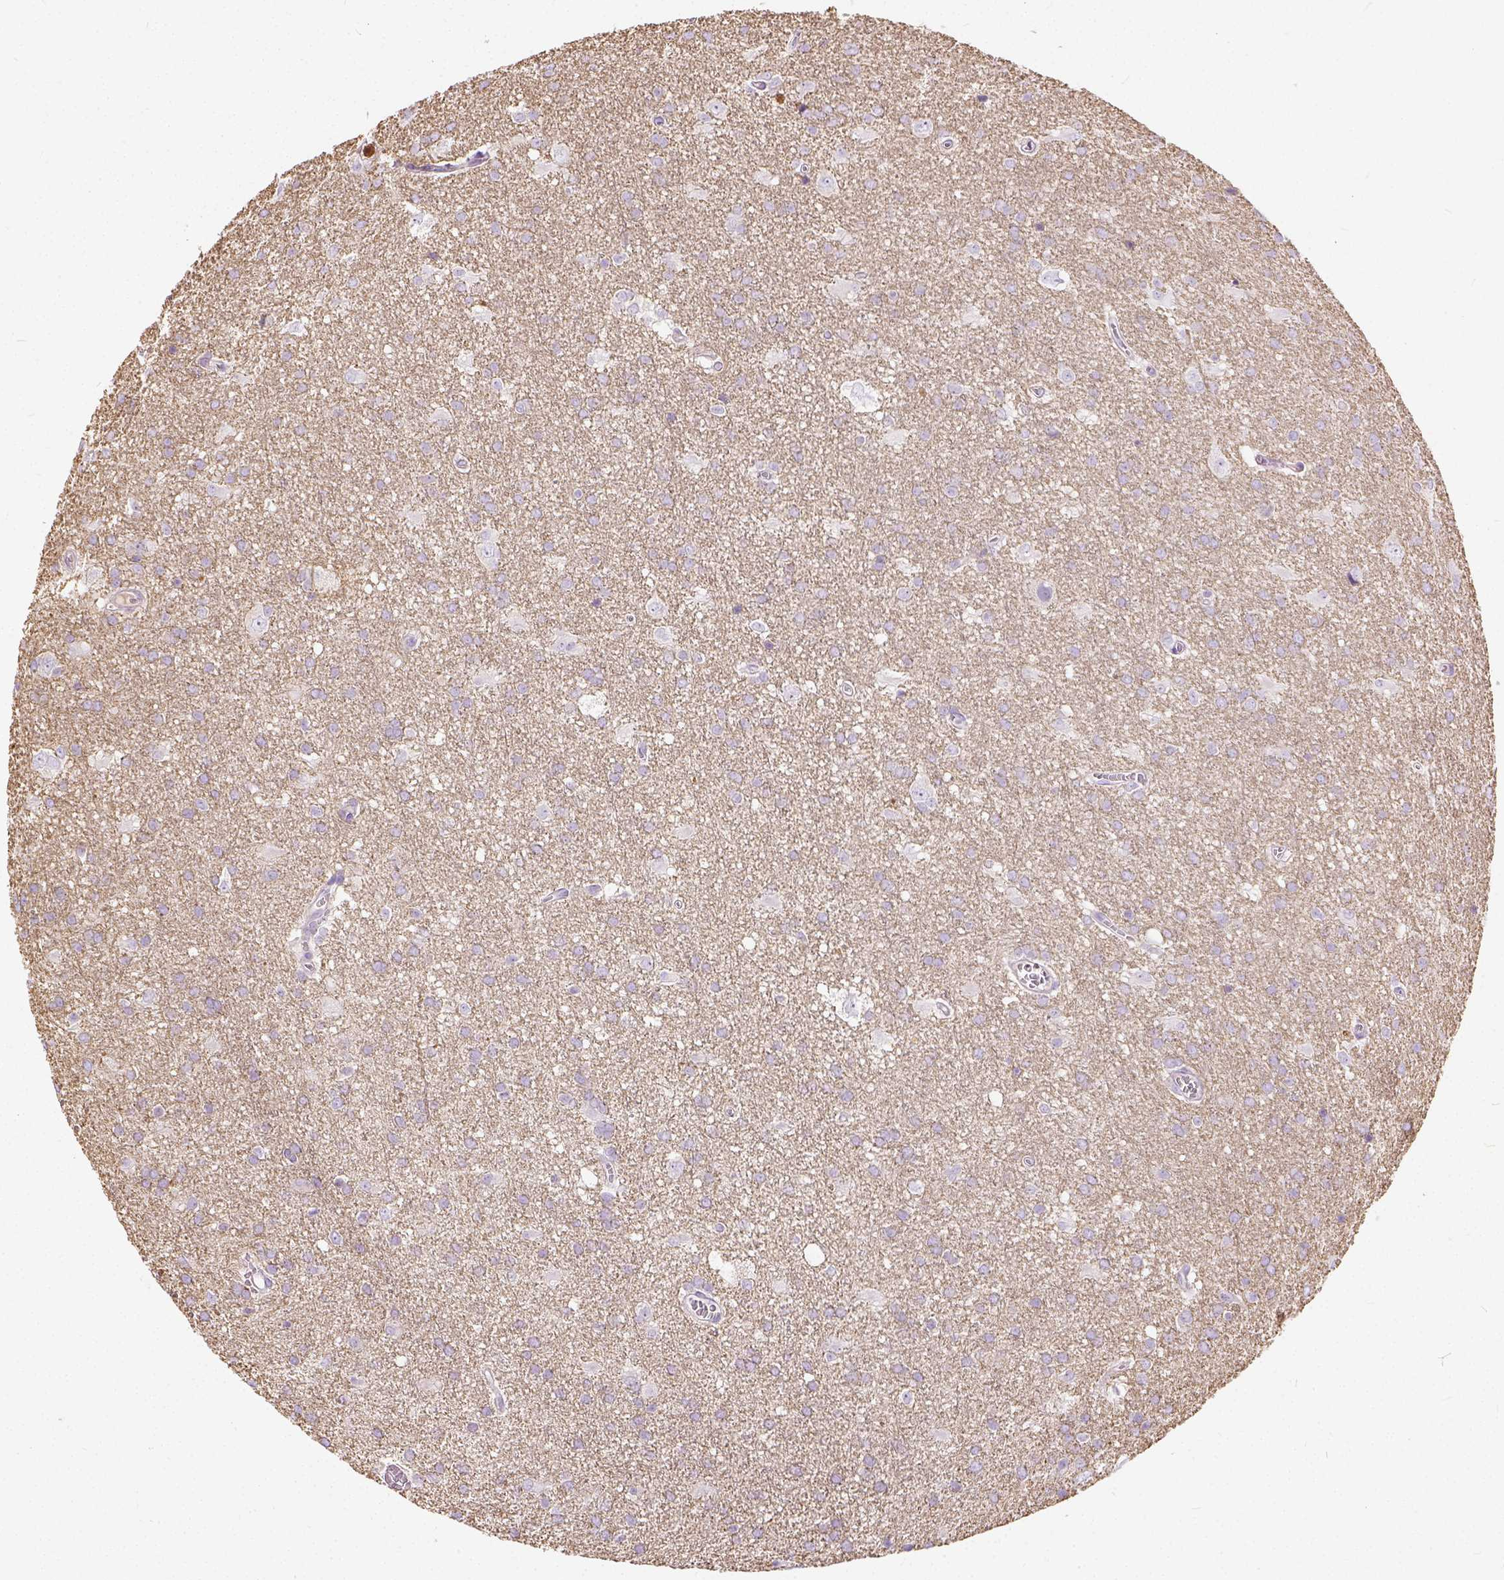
{"staining": {"intensity": "negative", "quantity": "none", "location": "none"}, "tissue": "glioma", "cell_type": "Tumor cells", "image_type": "cancer", "snomed": [{"axis": "morphology", "description": "Glioma, malignant, Low grade"}, {"axis": "topography", "description": "Brain"}], "caption": "Glioma stained for a protein using IHC displays no staining tumor cells.", "gene": "CADM4", "patient": {"sex": "male", "age": 66}}